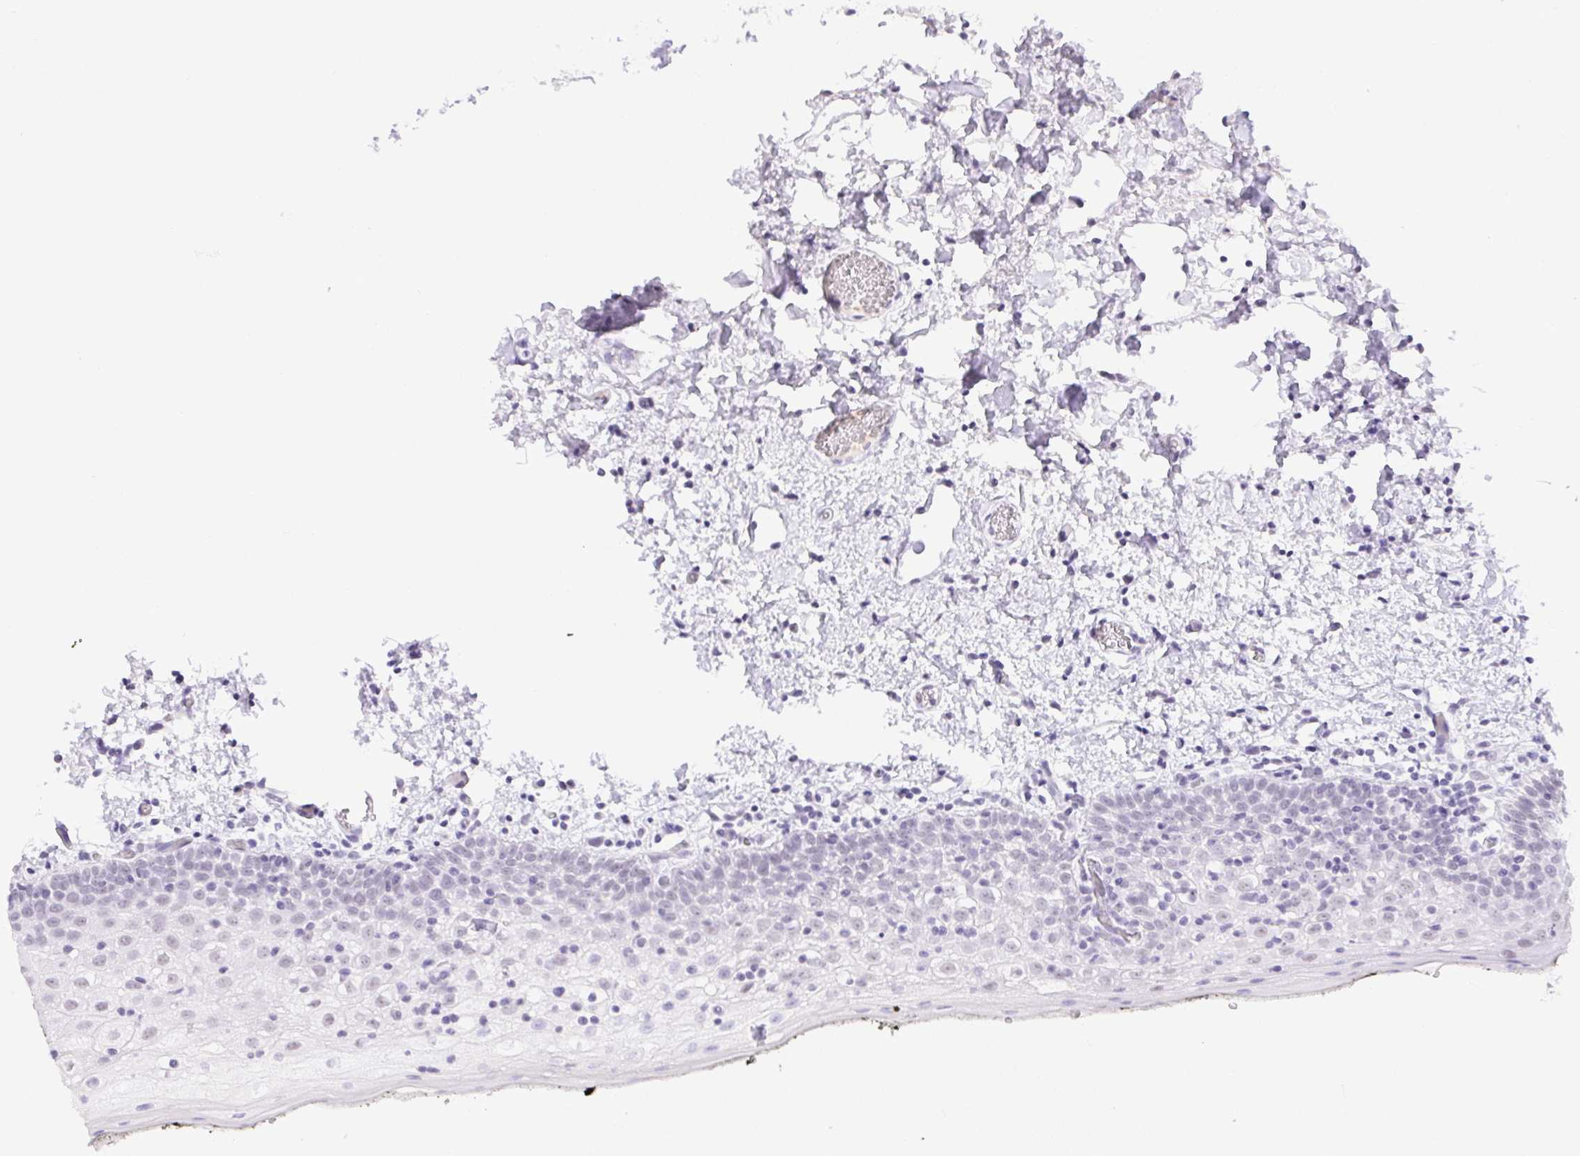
{"staining": {"intensity": "weak", "quantity": "25%-75%", "location": "nuclear"}, "tissue": "oral mucosa", "cell_type": "Squamous epithelial cells", "image_type": "normal", "snomed": [{"axis": "morphology", "description": "Normal tissue, NOS"}, {"axis": "morphology", "description": "Squamous cell carcinoma, NOS"}, {"axis": "topography", "description": "Oral tissue"}, {"axis": "topography", "description": "Head-Neck"}], "caption": "Protein staining of benign oral mucosa shows weak nuclear expression in about 25%-75% of squamous epithelial cells. (DAB = brown stain, brightfield microscopy at high magnification).", "gene": "DDX17", "patient": {"sex": "male", "age": 69}}